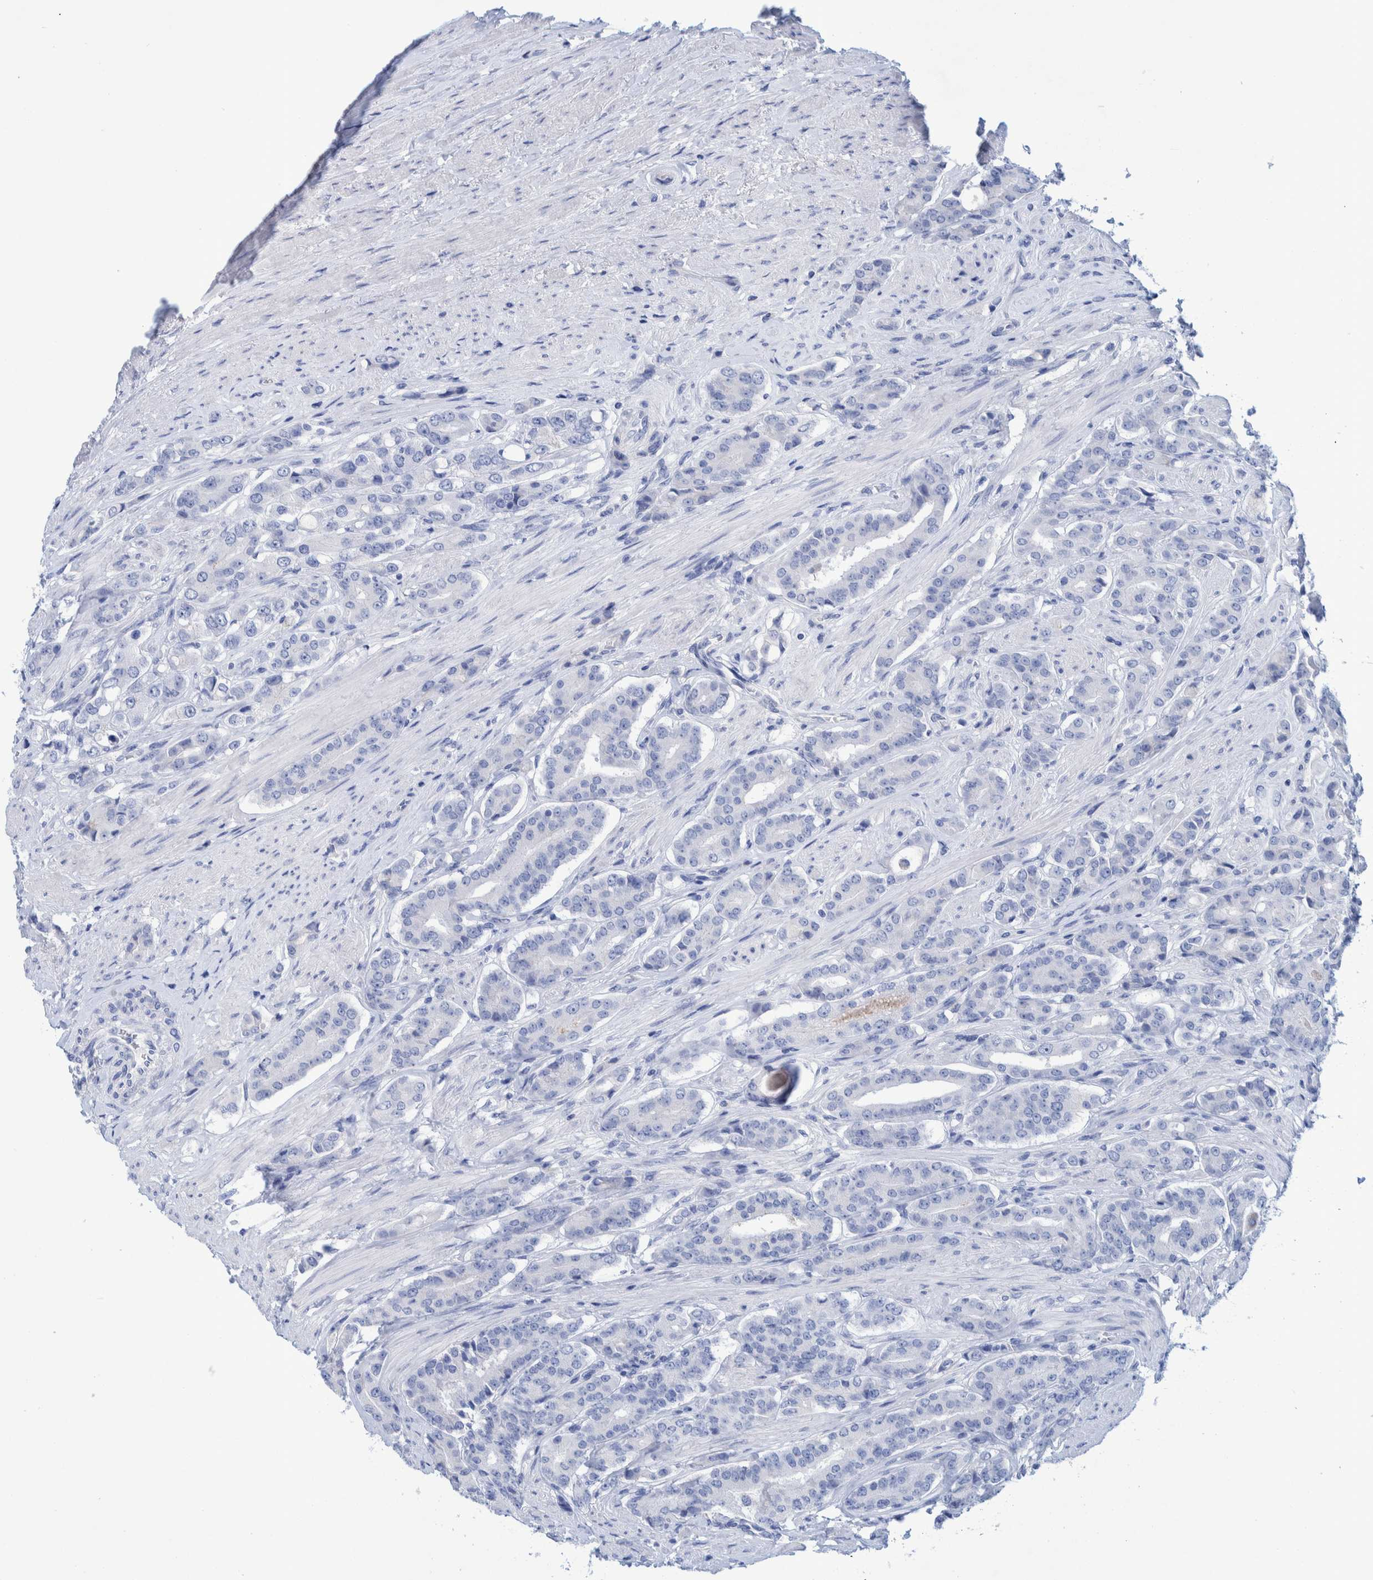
{"staining": {"intensity": "negative", "quantity": "none", "location": "none"}, "tissue": "prostate cancer", "cell_type": "Tumor cells", "image_type": "cancer", "snomed": [{"axis": "morphology", "description": "Adenocarcinoma, High grade"}, {"axis": "topography", "description": "Prostate"}], "caption": "IHC of human prostate high-grade adenocarcinoma demonstrates no expression in tumor cells.", "gene": "PERP", "patient": {"sex": "male", "age": 71}}